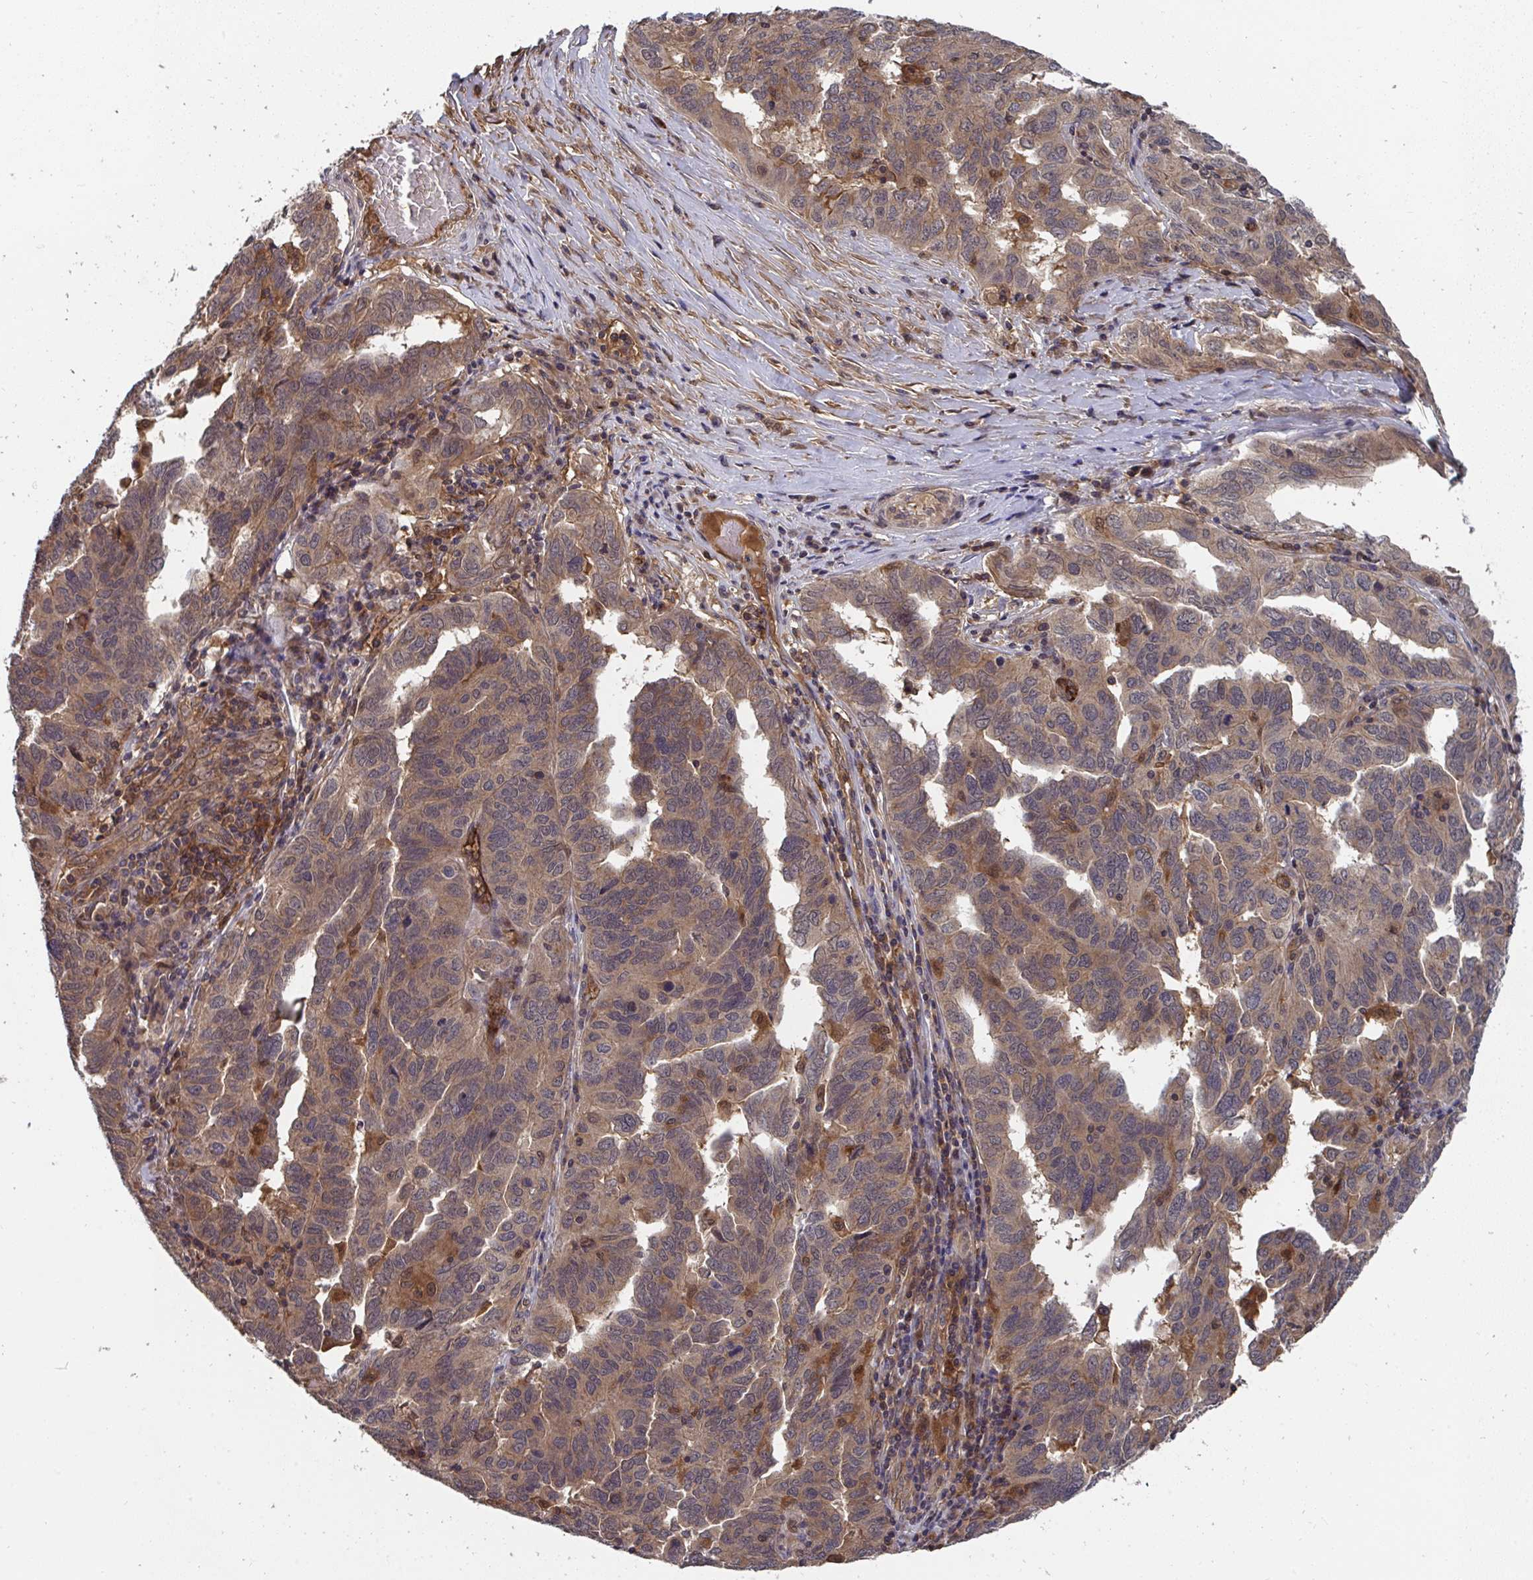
{"staining": {"intensity": "weak", "quantity": ">75%", "location": "cytoplasmic/membranous,nuclear"}, "tissue": "ovarian cancer", "cell_type": "Tumor cells", "image_type": "cancer", "snomed": [{"axis": "morphology", "description": "Cystadenocarcinoma, serous, NOS"}, {"axis": "topography", "description": "Ovary"}], "caption": "Immunohistochemical staining of human ovarian serous cystadenocarcinoma exhibits weak cytoplasmic/membranous and nuclear protein staining in approximately >75% of tumor cells.", "gene": "TIGAR", "patient": {"sex": "female", "age": 64}}